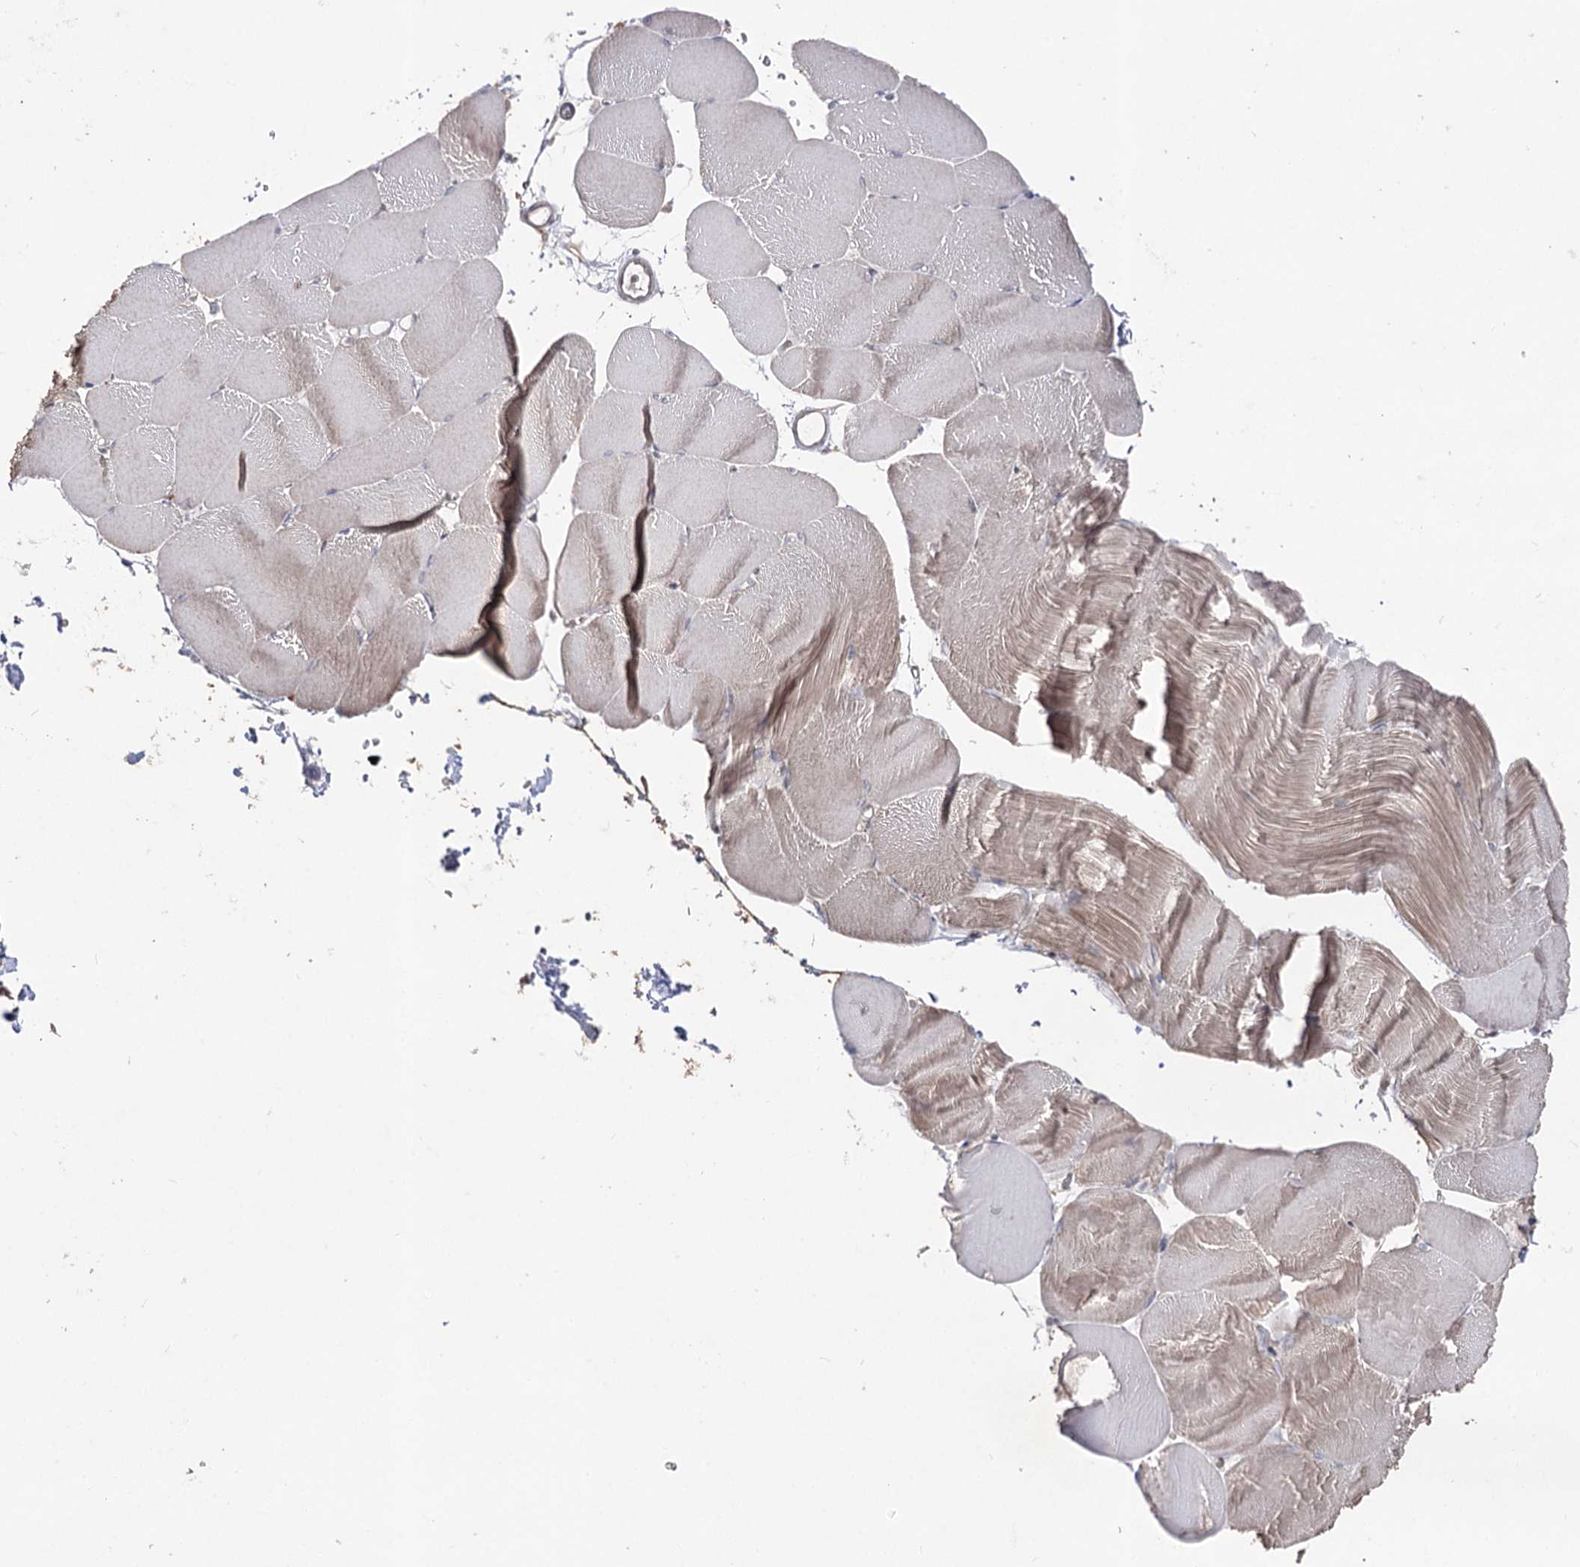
{"staining": {"intensity": "weak", "quantity": "<25%", "location": "cytoplasmic/membranous"}, "tissue": "skeletal muscle", "cell_type": "Myocytes", "image_type": "normal", "snomed": [{"axis": "morphology", "description": "Normal tissue, NOS"}, {"axis": "topography", "description": "Skeletal muscle"}, {"axis": "topography", "description": "Parathyroid gland"}], "caption": "The immunohistochemistry photomicrograph has no significant staining in myocytes of skeletal muscle. (DAB (3,3'-diaminobenzidine) IHC visualized using brightfield microscopy, high magnification).", "gene": "HSD11B2", "patient": {"sex": "female", "age": 37}}